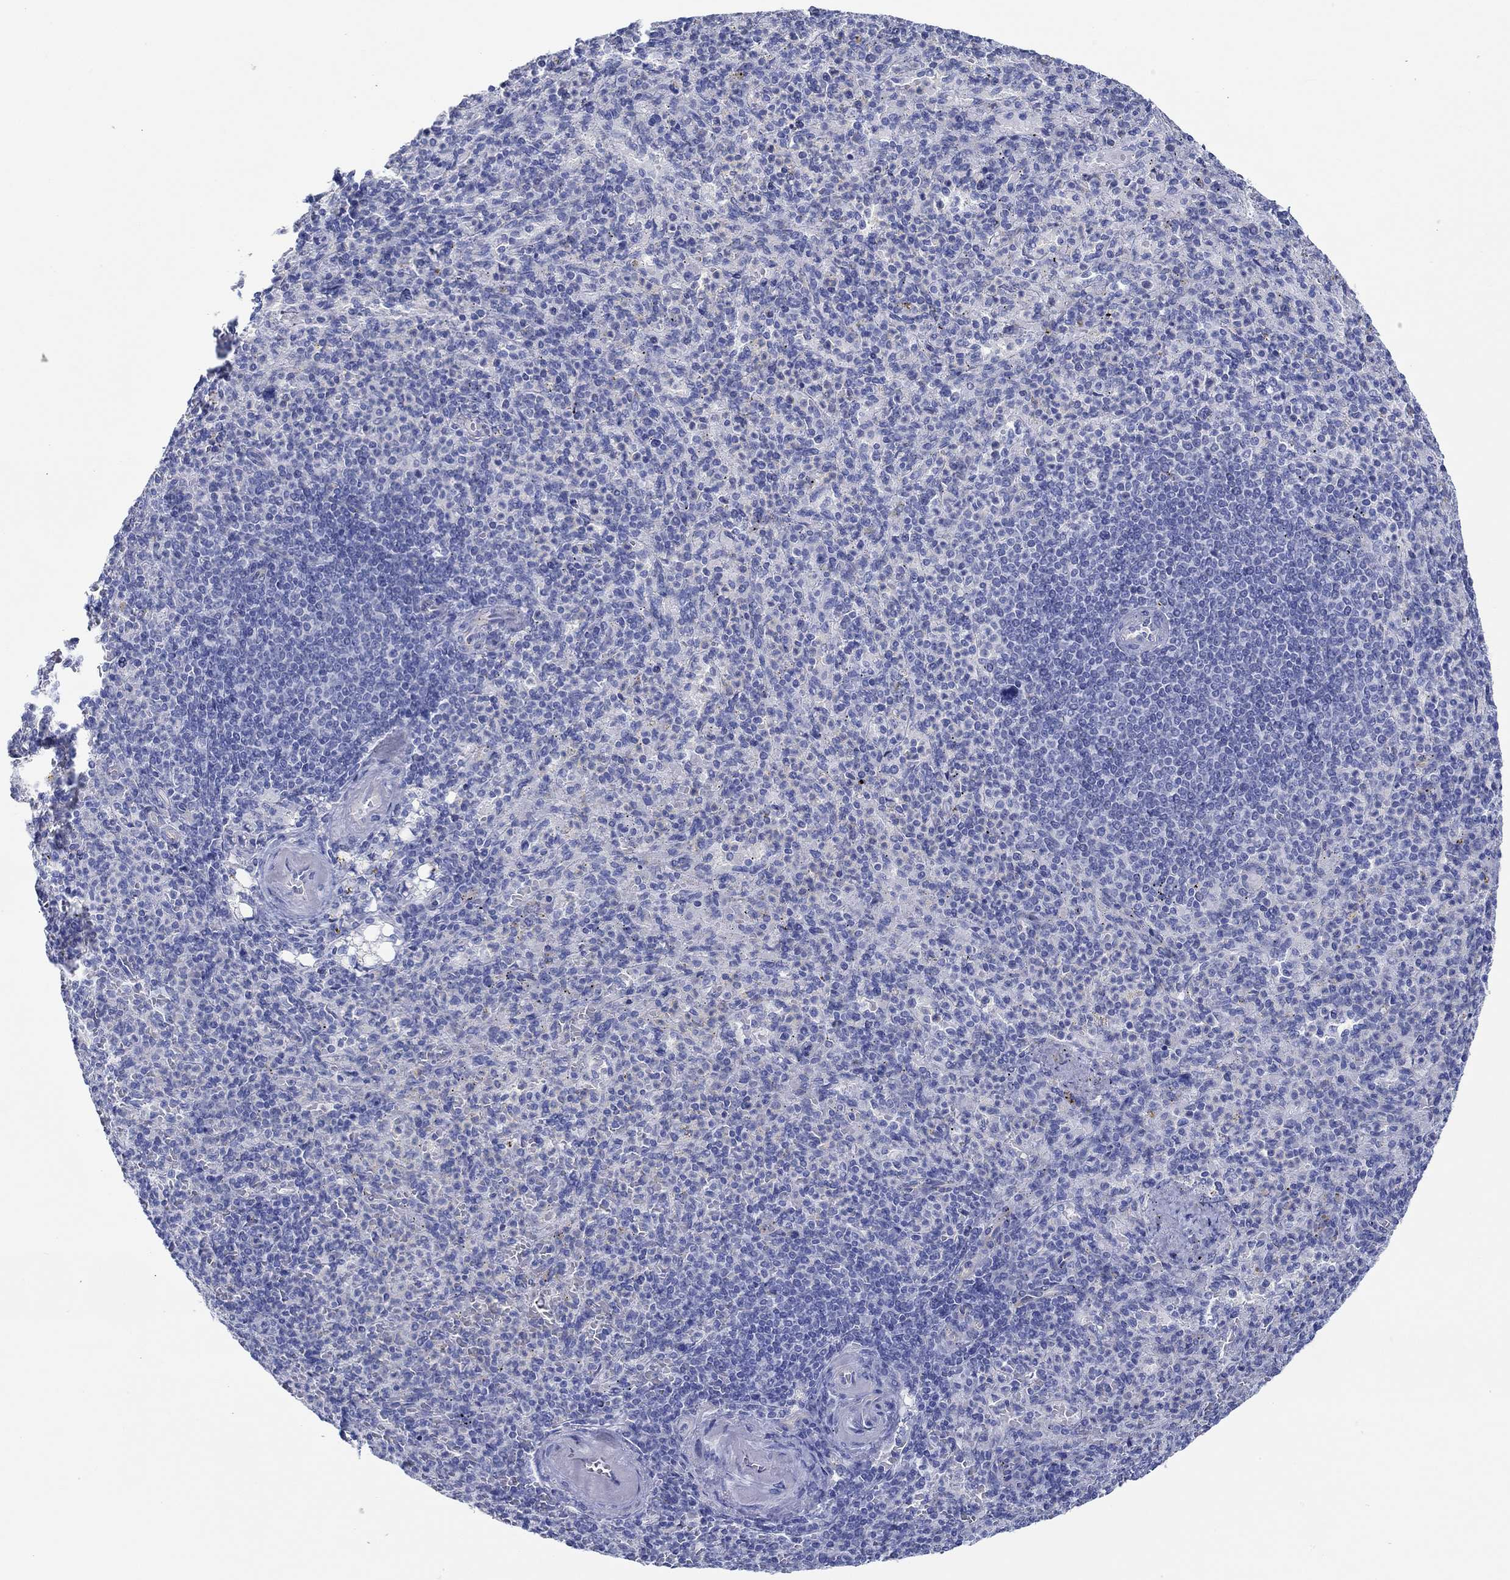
{"staining": {"intensity": "negative", "quantity": "none", "location": "none"}, "tissue": "spleen", "cell_type": "Cells in red pulp", "image_type": "normal", "snomed": [{"axis": "morphology", "description": "Normal tissue, NOS"}, {"axis": "topography", "description": "Spleen"}], "caption": "The IHC histopathology image has no significant expression in cells in red pulp of spleen.", "gene": "IGFBP6", "patient": {"sex": "female", "age": 74}}